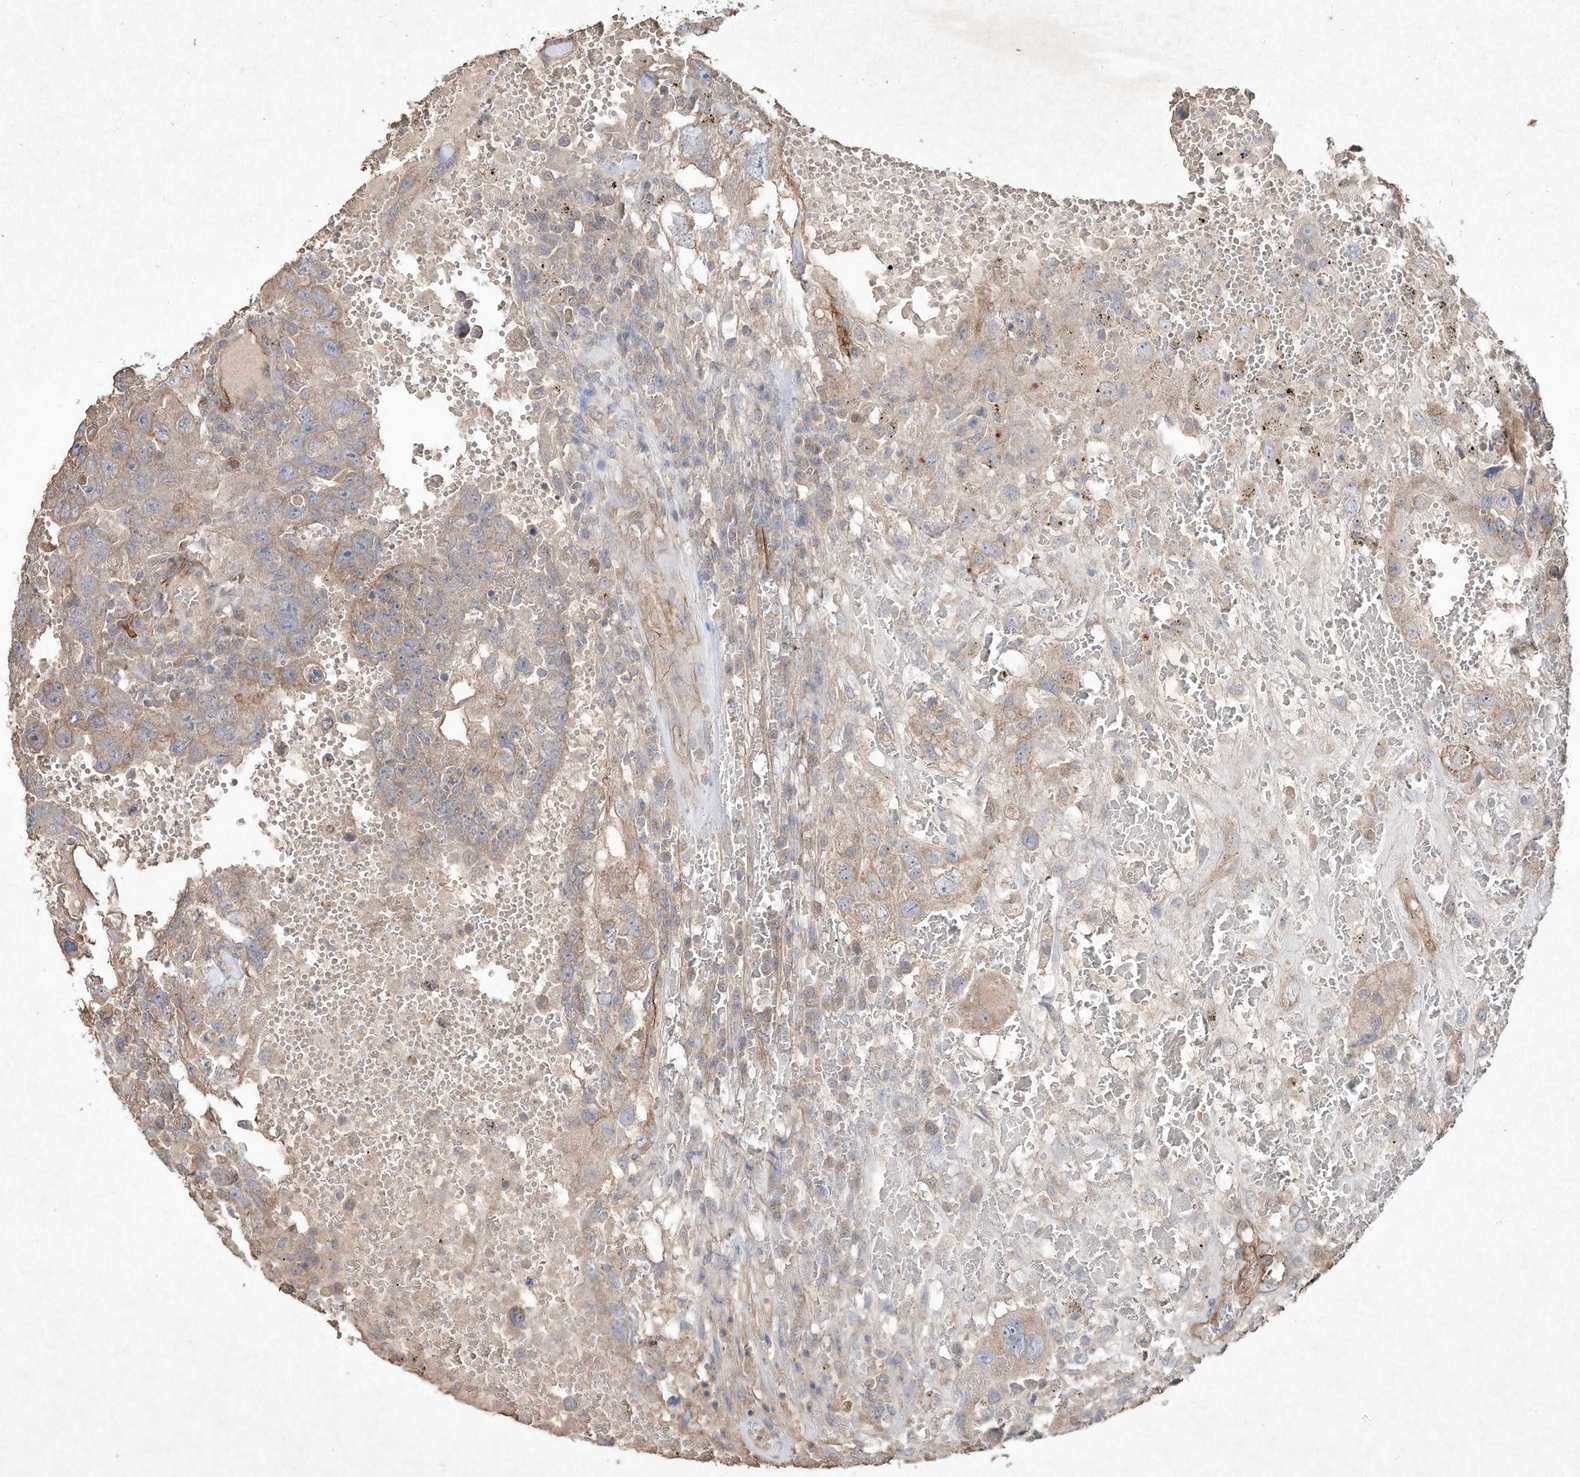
{"staining": {"intensity": "weak", "quantity": "25%-75%", "location": "cytoplasmic/membranous"}, "tissue": "testis cancer", "cell_type": "Tumor cells", "image_type": "cancer", "snomed": [{"axis": "morphology", "description": "Carcinoma, Embryonal, NOS"}, {"axis": "topography", "description": "Testis"}], "caption": "High-power microscopy captured an immunohistochemistry (IHC) image of testis cancer (embryonal carcinoma), revealing weak cytoplasmic/membranous staining in approximately 25%-75% of tumor cells. (Brightfield microscopy of DAB IHC at high magnification).", "gene": "HTR5A", "patient": {"sex": "male", "age": 26}}